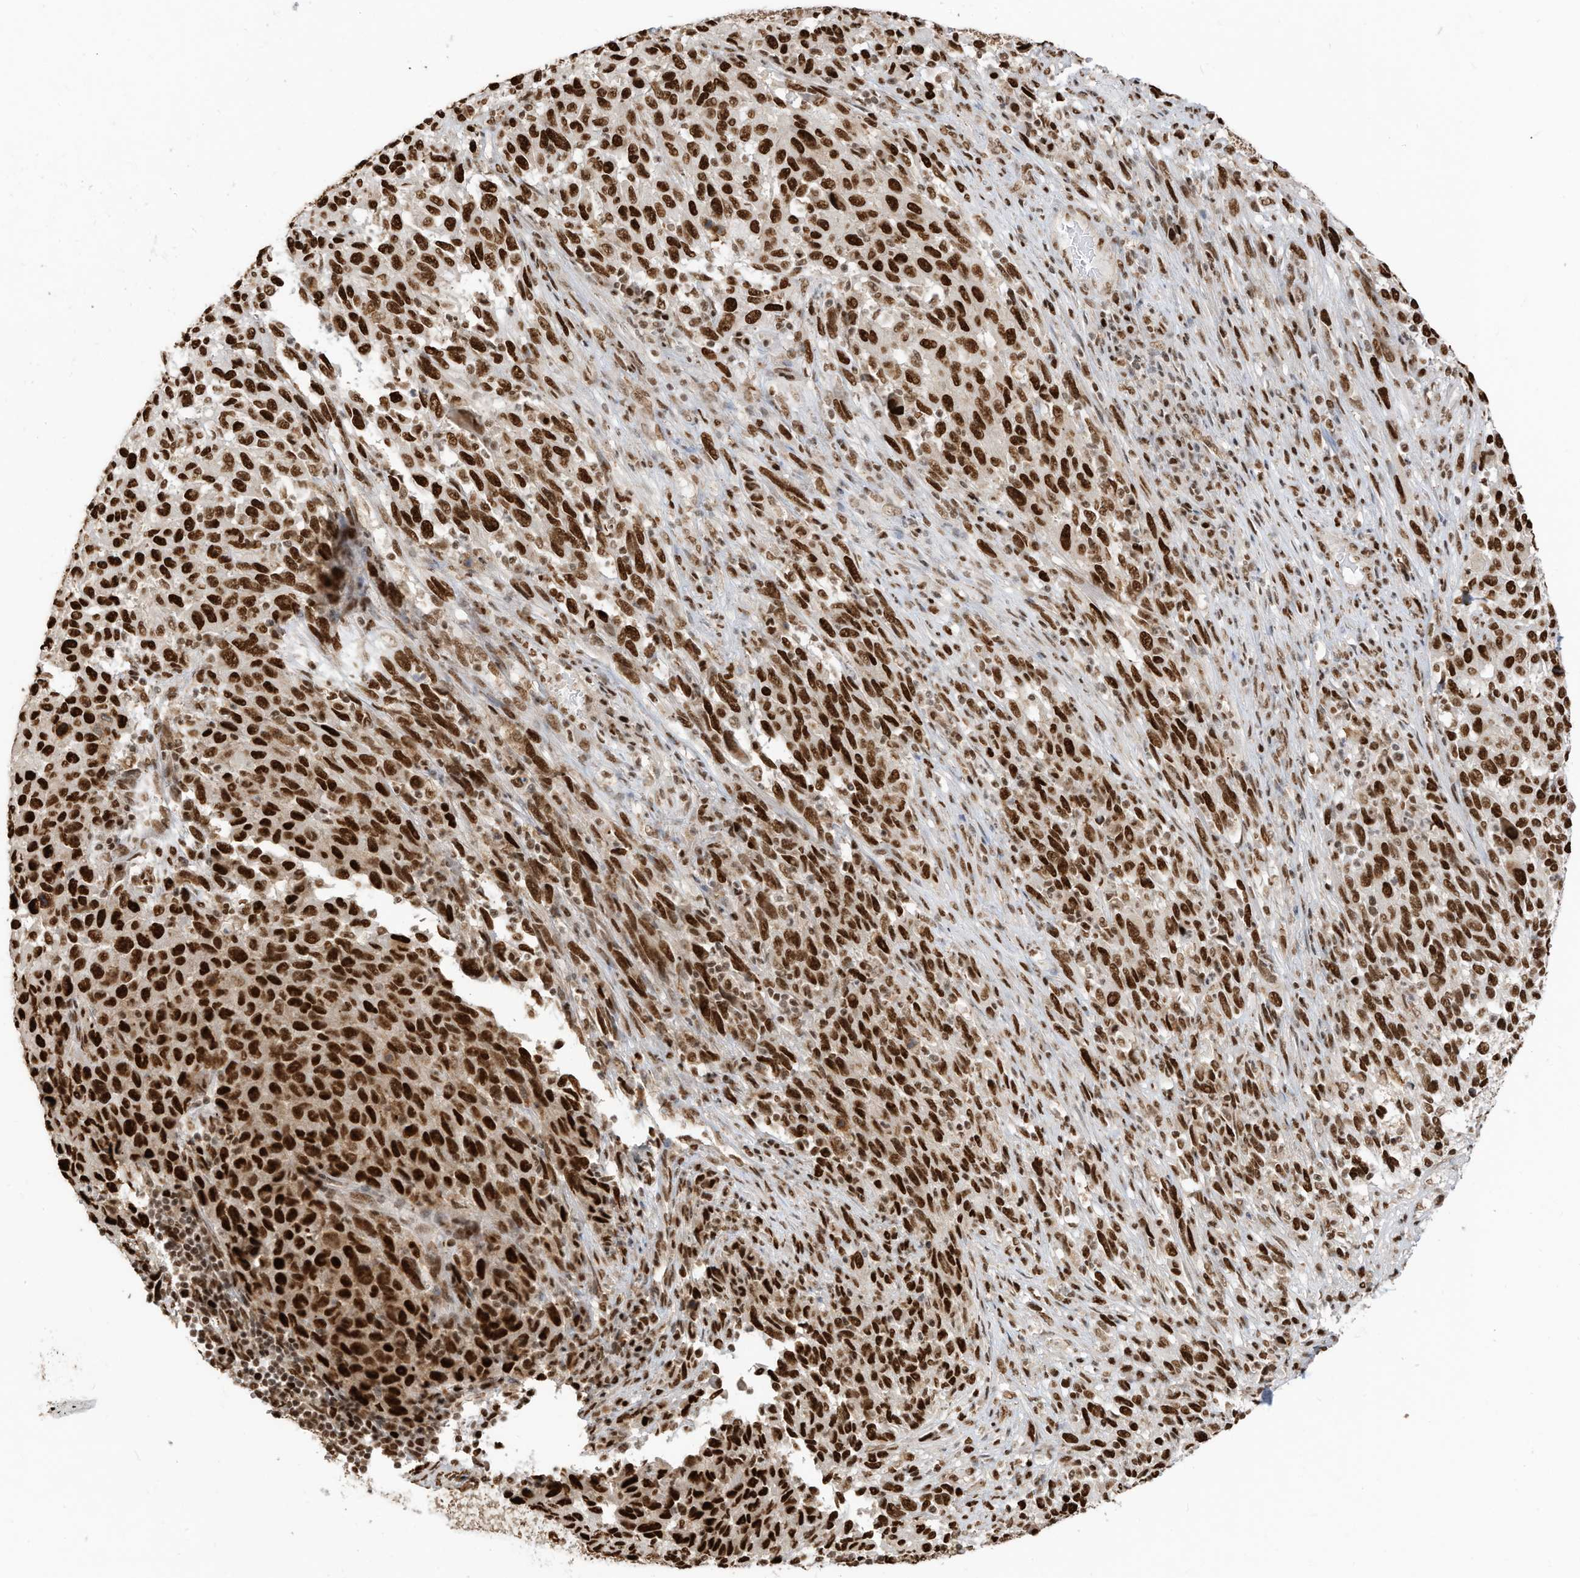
{"staining": {"intensity": "strong", "quantity": ">75%", "location": "nuclear"}, "tissue": "melanoma", "cell_type": "Tumor cells", "image_type": "cancer", "snomed": [{"axis": "morphology", "description": "Malignant melanoma, Metastatic site"}, {"axis": "topography", "description": "Lymph node"}], "caption": "Immunohistochemistry (IHC) (DAB (3,3'-diaminobenzidine)) staining of malignant melanoma (metastatic site) exhibits strong nuclear protein expression in approximately >75% of tumor cells.", "gene": "SAMD15", "patient": {"sex": "male", "age": 61}}